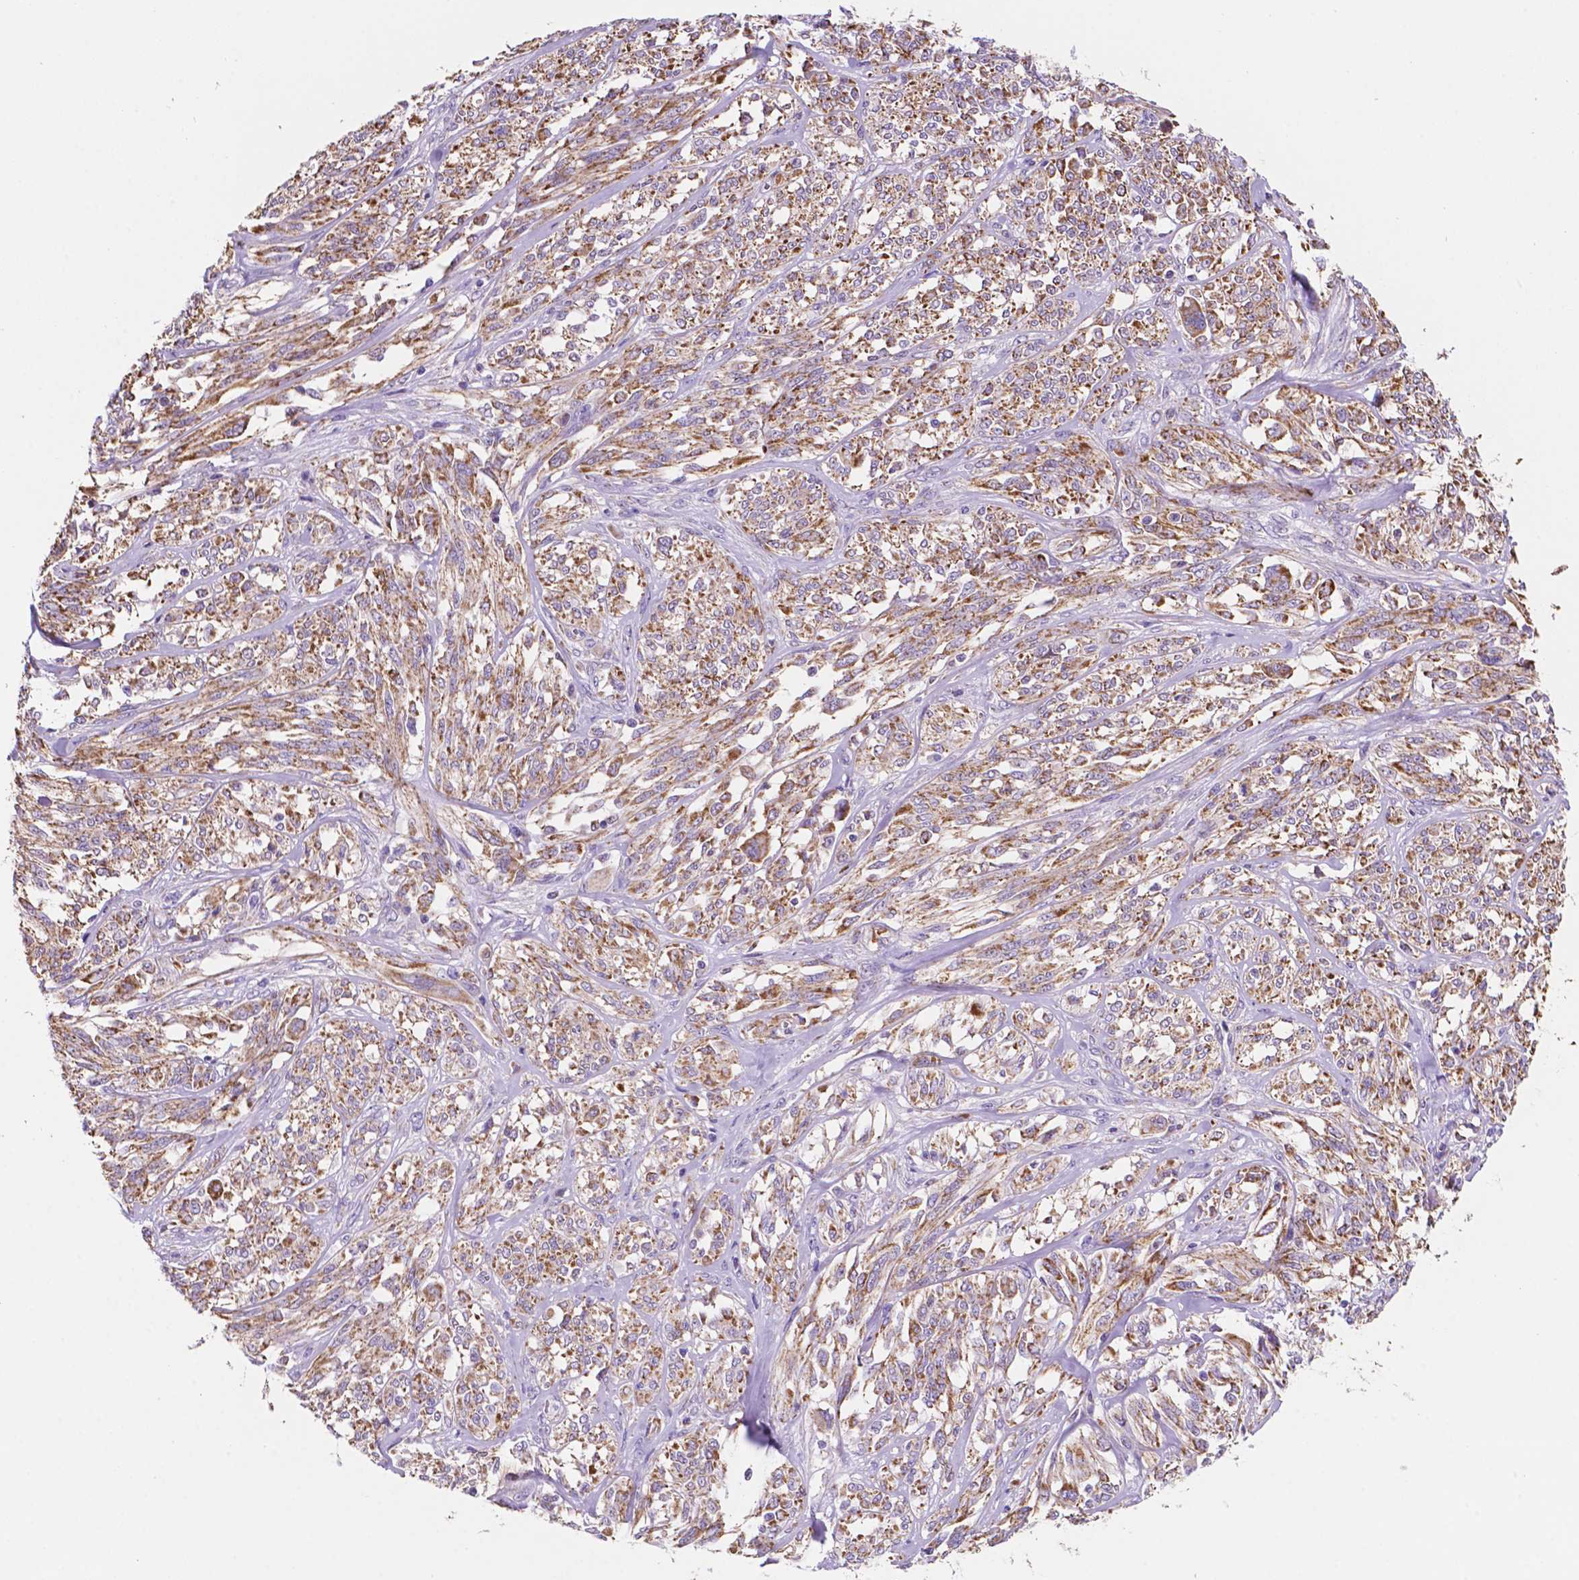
{"staining": {"intensity": "moderate", "quantity": ">75%", "location": "cytoplasmic/membranous"}, "tissue": "melanoma", "cell_type": "Tumor cells", "image_type": "cancer", "snomed": [{"axis": "morphology", "description": "Malignant melanoma, NOS"}, {"axis": "topography", "description": "Skin"}], "caption": "This micrograph displays malignant melanoma stained with immunohistochemistry to label a protein in brown. The cytoplasmic/membranous of tumor cells show moderate positivity for the protein. Nuclei are counter-stained blue.", "gene": "TRPV5", "patient": {"sex": "female", "age": 91}}